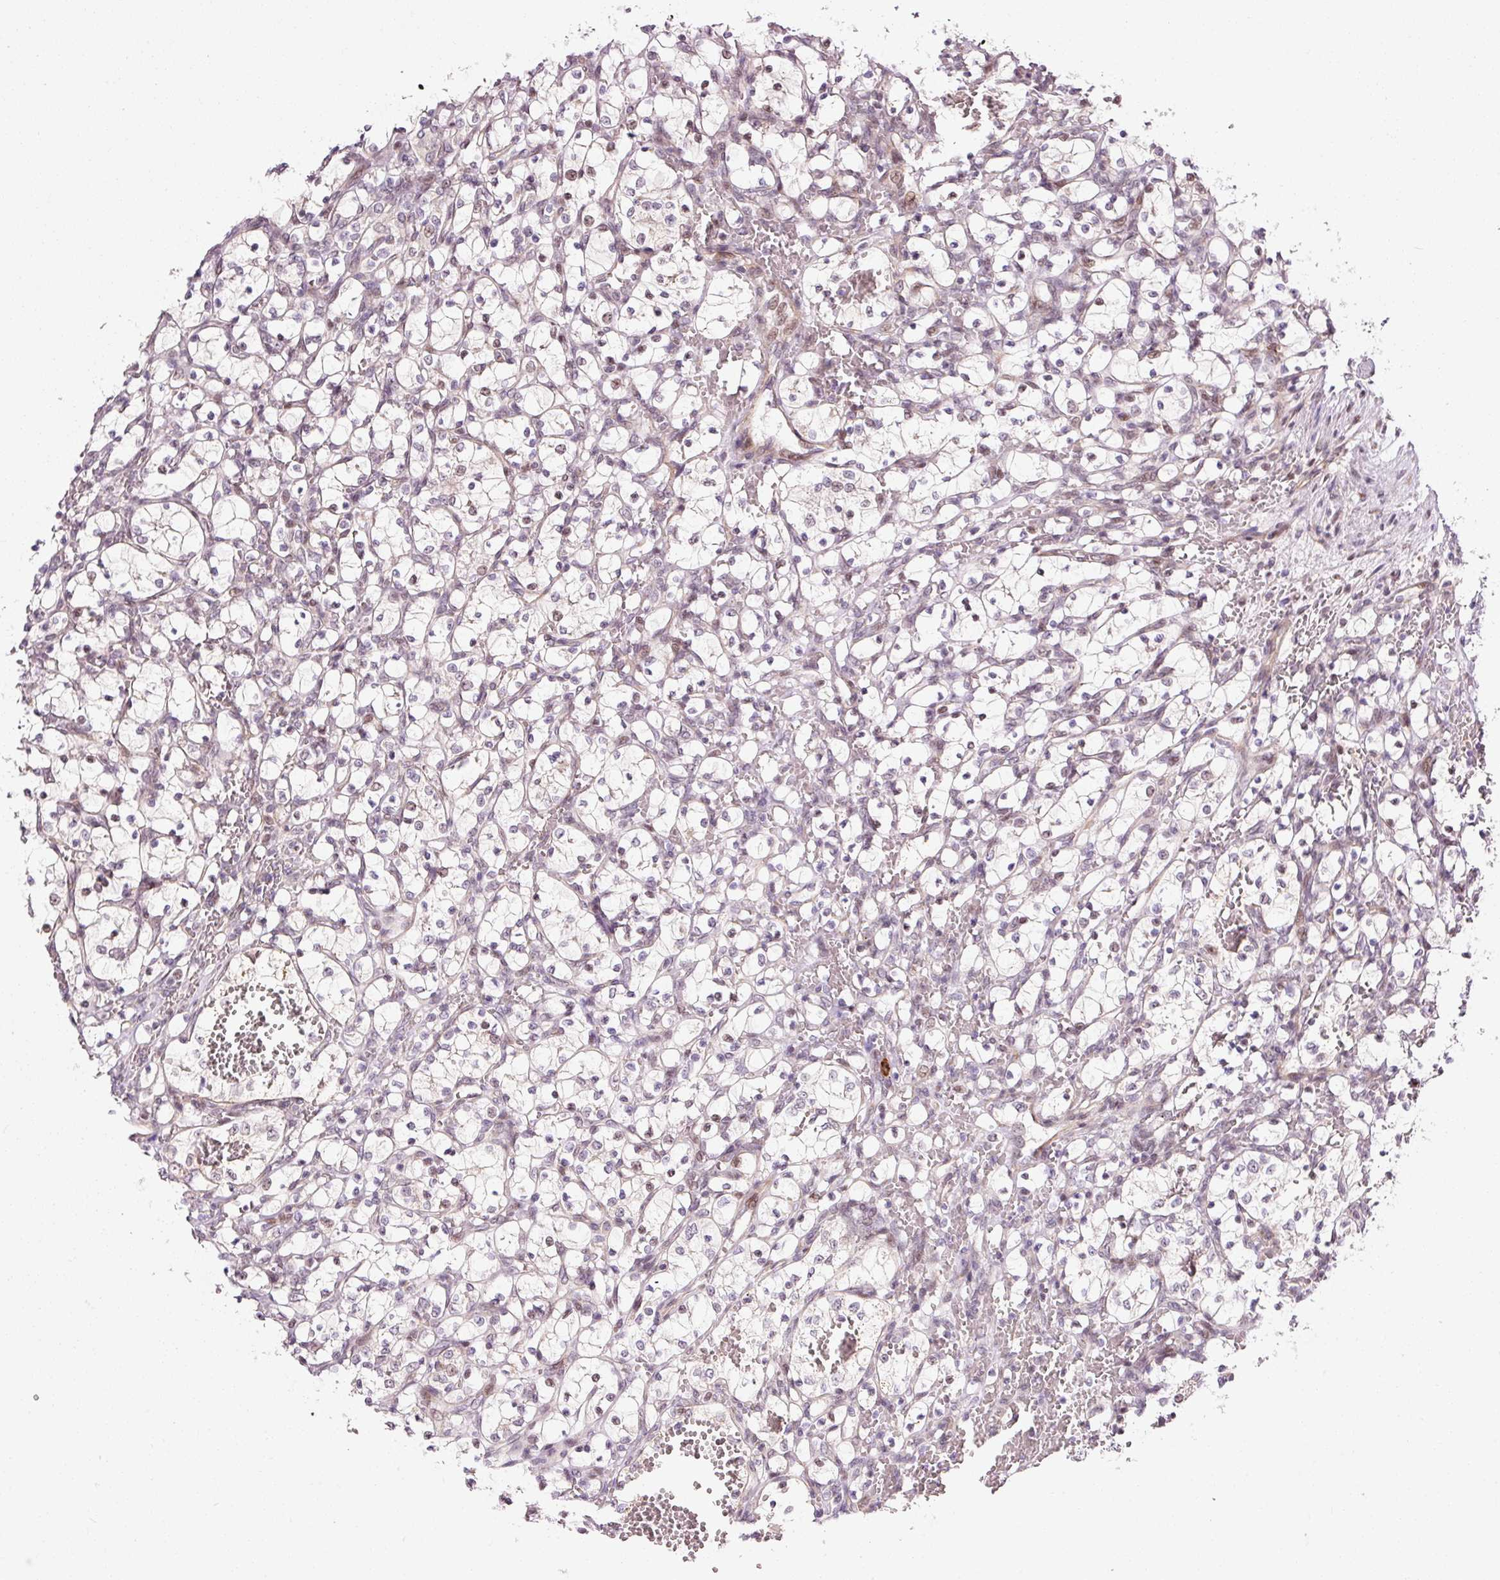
{"staining": {"intensity": "negative", "quantity": "none", "location": "none"}, "tissue": "renal cancer", "cell_type": "Tumor cells", "image_type": "cancer", "snomed": [{"axis": "morphology", "description": "Adenocarcinoma, NOS"}, {"axis": "topography", "description": "Kidney"}], "caption": "Protein analysis of renal cancer (adenocarcinoma) displays no significant staining in tumor cells. (DAB (3,3'-diaminobenzidine) immunohistochemistry, high magnification).", "gene": "ANKRD20A1", "patient": {"sex": "female", "age": 69}}